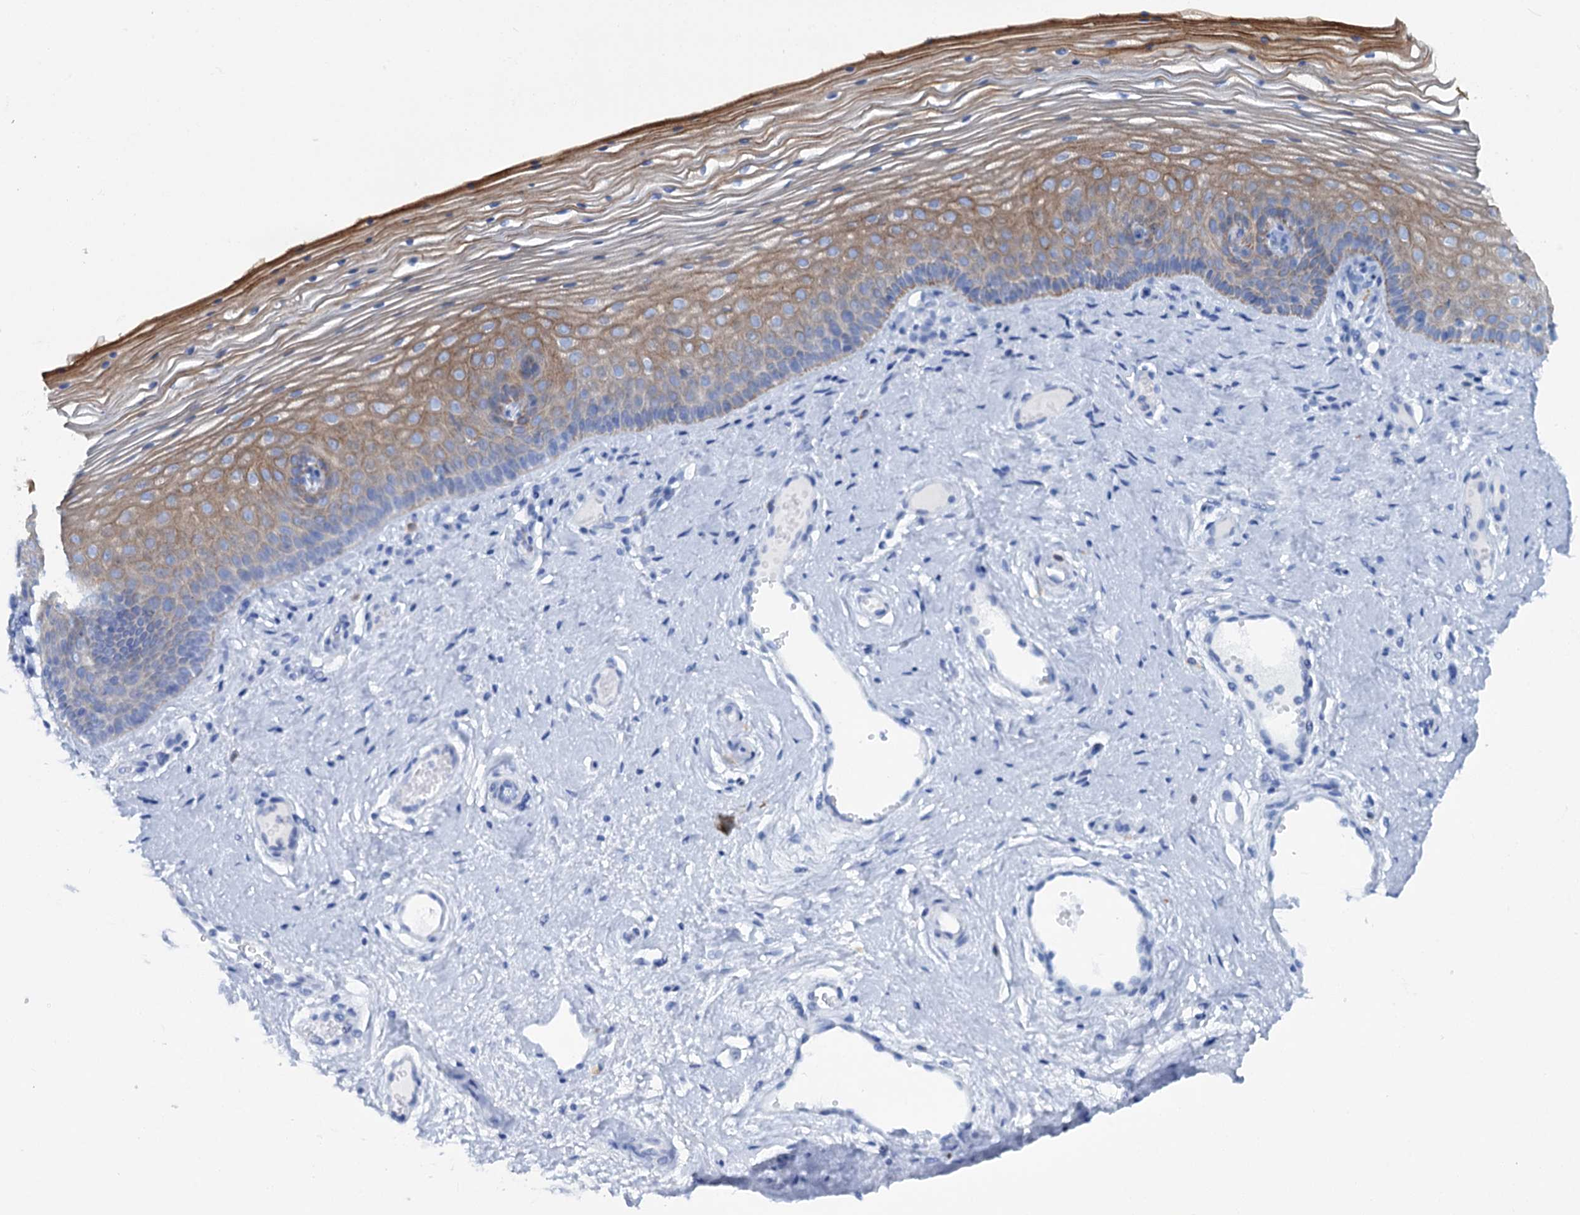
{"staining": {"intensity": "moderate", "quantity": "<25%", "location": "cytoplasmic/membranous"}, "tissue": "vagina", "cell_type": "Squamous epithelial cells", "image_type": "normal", "snomed": [{"axis": "morphology", "description": "Normal tissue, NOS"}, {"axis": "topography", "description": "Vagina"}], "caption": "A brown stain highlights moderate cytoplasmic/membranous staining of a protein in squamous epithelial cells of benign vagina. The protein is stained brown, and the nuclei are stained in blue (DAB (3,3'-diaminobenzidine) IHC with brightfield microscopy, high magnification).", "gene": "FAAP20", "patient": {"sex": "female", "age": 46}}